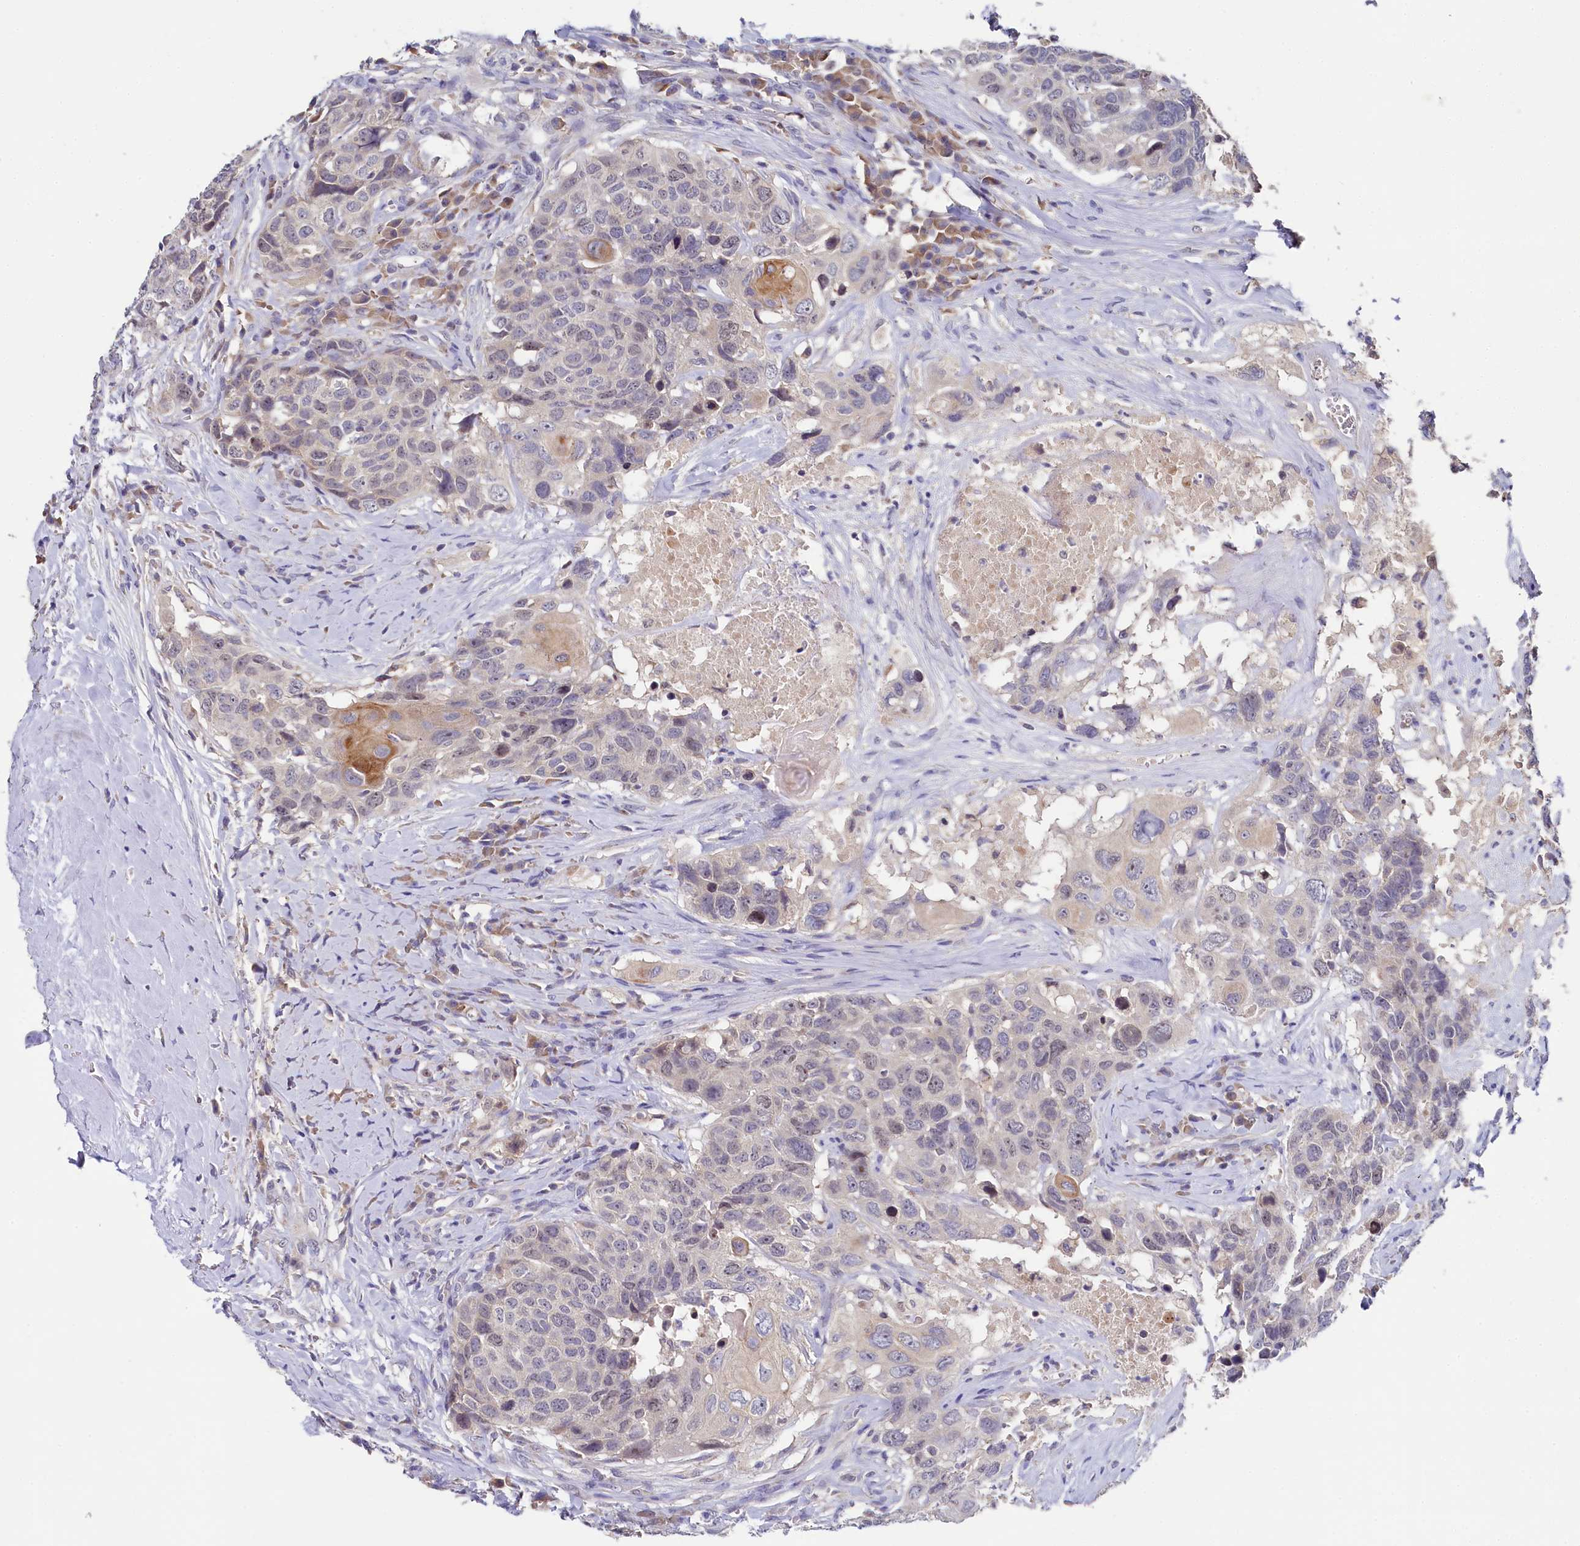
{"staining": {"intensity": "weak", "quantity": "<25%", "location": "cytoplasmic/membranous"}, "tissue": "head and neck cancer", "cell_type": "Tumor cells", "image_type": "cancer", "snomed": [{"axis": "morphology", "description": "Squamous cell carcinoma, NOS"}, {"axis": "topography", "description": "Head-Neck"}], "caption": "DAB immunohistochemical staining of squamous cell carcinoma (head and neck) displays no significant expression in tumor cells.", "gene": "SPINK9", "patient": {"sex": "male", "age": 66}}